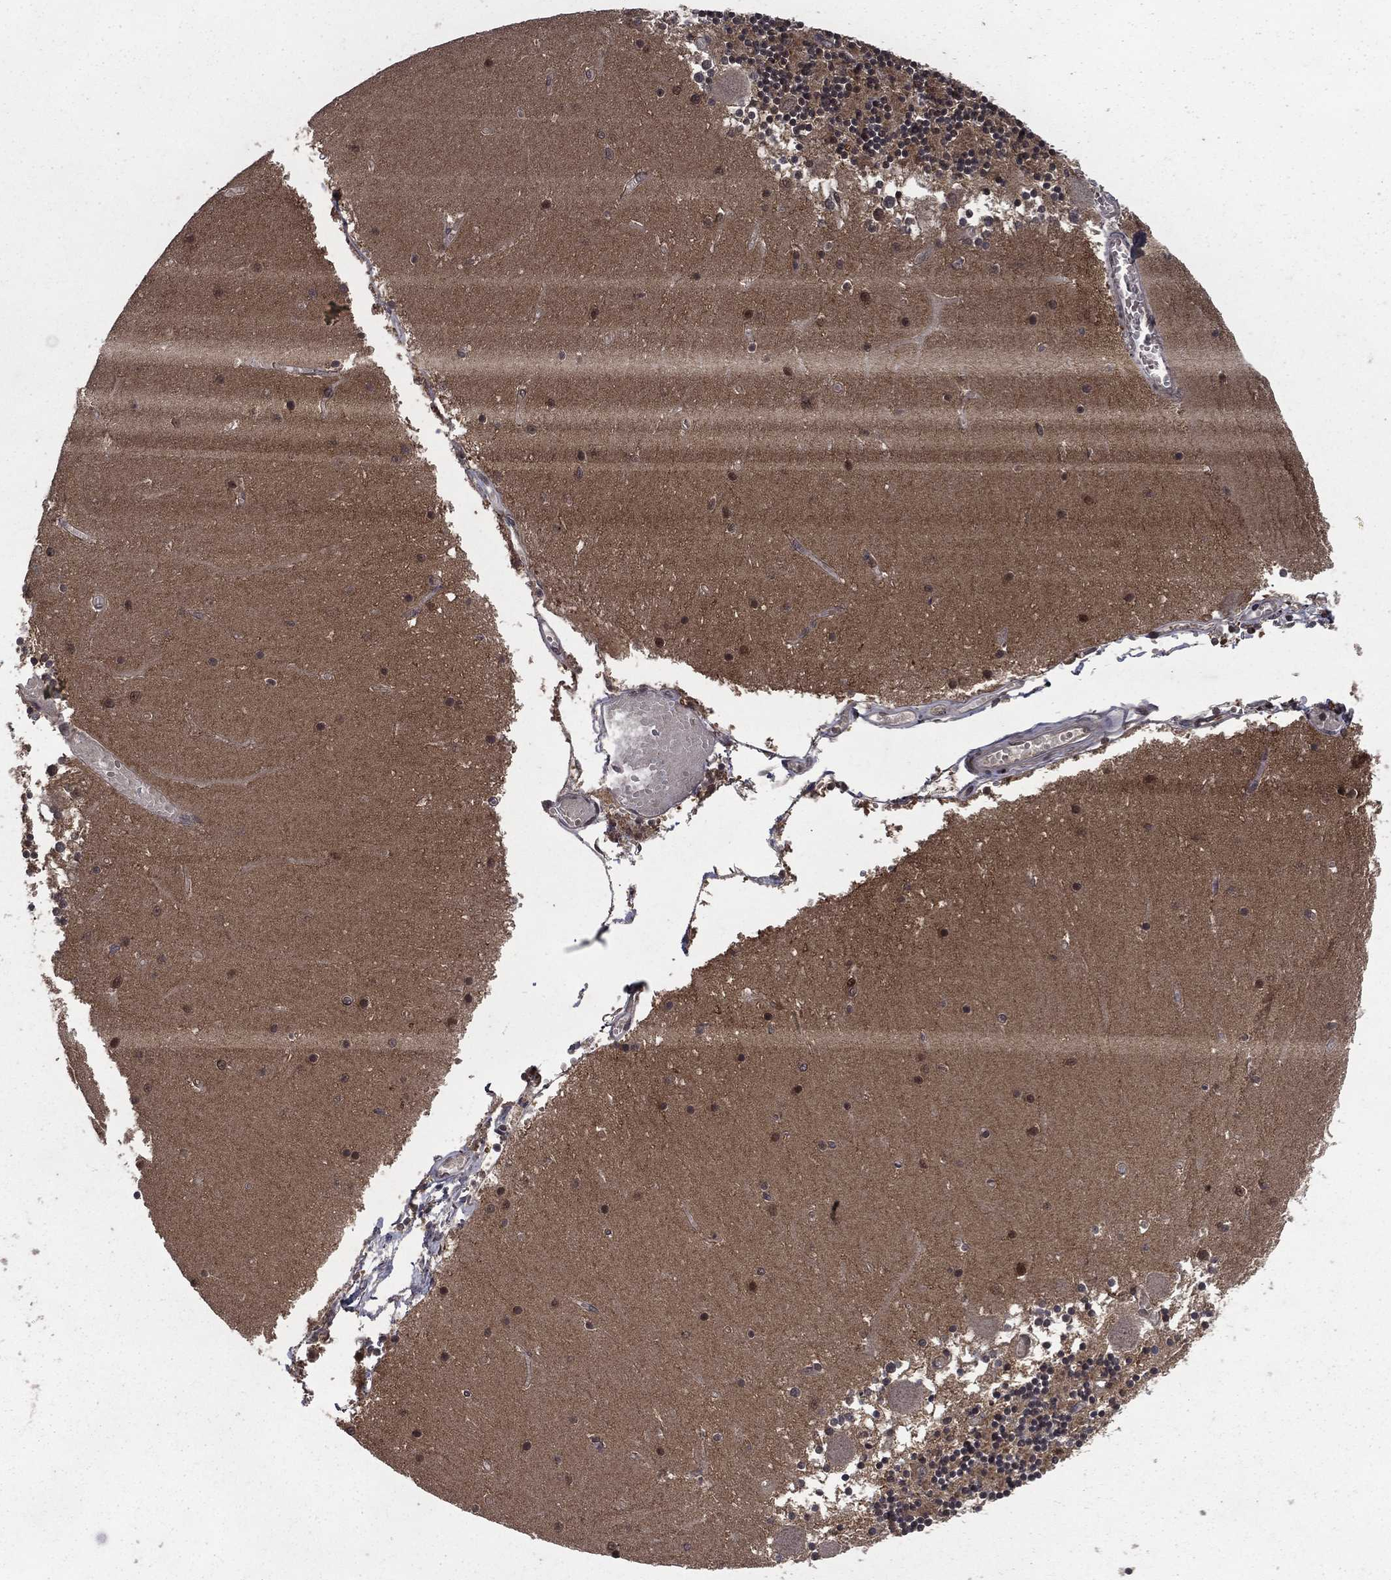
{"staining": {"intensity": "negative", "quantity": "none", "location": "none"}, "tissue": "cerebellum", "cell_type": "Cells in granular layer", "image_type": "normal", "snomed": [{"axis": "morphology", "description": "Normal tissue, NOS"}, {"axis": "topography", "description": "Cerebellum"}], "caption": "Immunohistochemistry image of benign cerebellum stained for a protein (brown), which displays no positivity in cells in granular layer.", "gene": "FGD1", "patient": {"sex": "female", "age": 28}}